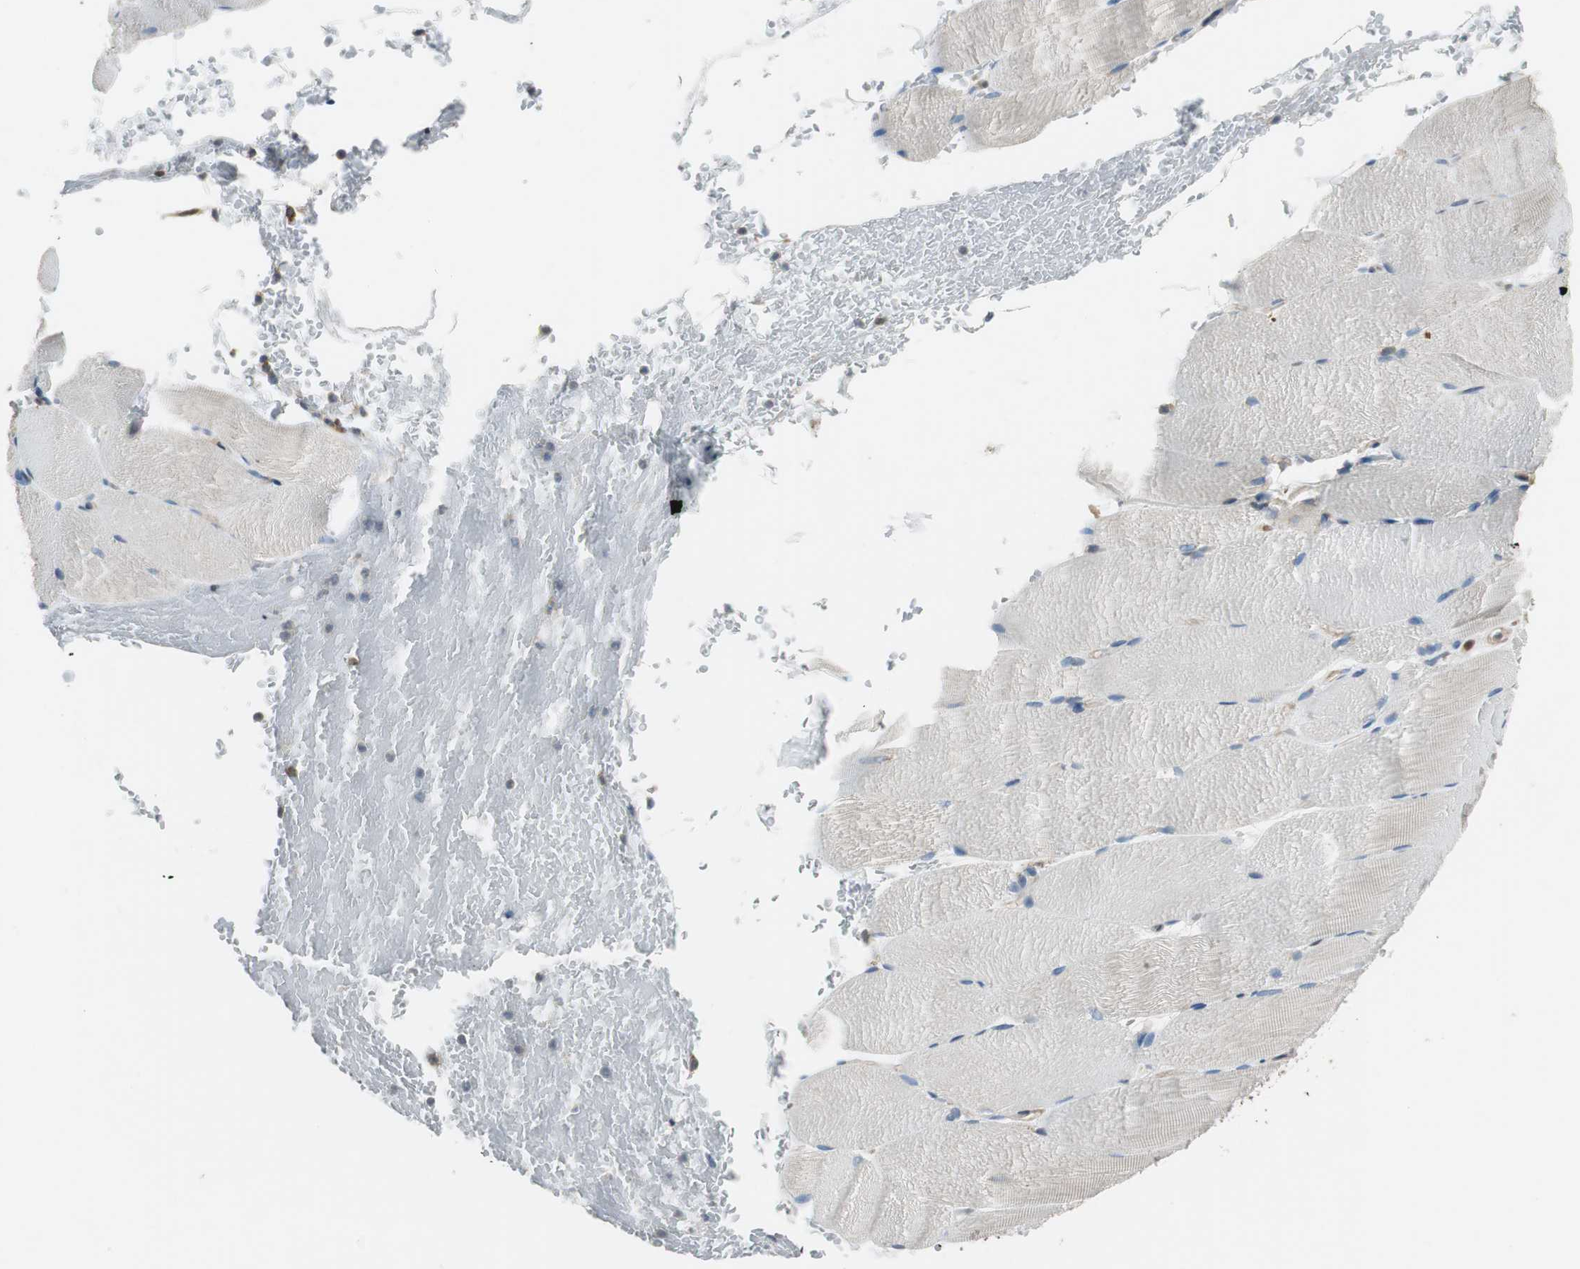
{"staining": {"intensity": "negative", "quantity": "none", "location": "none"}, "tissue": "skeletal muscle", "cell_type": "Myocytes", "image_type": "normal", "snomed": [{"axis": "morphology", "description": "Normal tissue, NOS"}, {"axis": "topography", "description": "Skeletal muscle"}, {"axis": "topography", "description": "Parathyroid gland"}], "caption": "DAB (3,3'-diaminobenzidine) immunohistochemical staining of benign skeletal muscle exhibits no significant positivity in myocytes. (DAB (3,3'-diaminobenzidine) immunohistochemistry (IHC), high magnification).", "gene": "NCK1", "patient": {"sex": "female", "age": 37}}